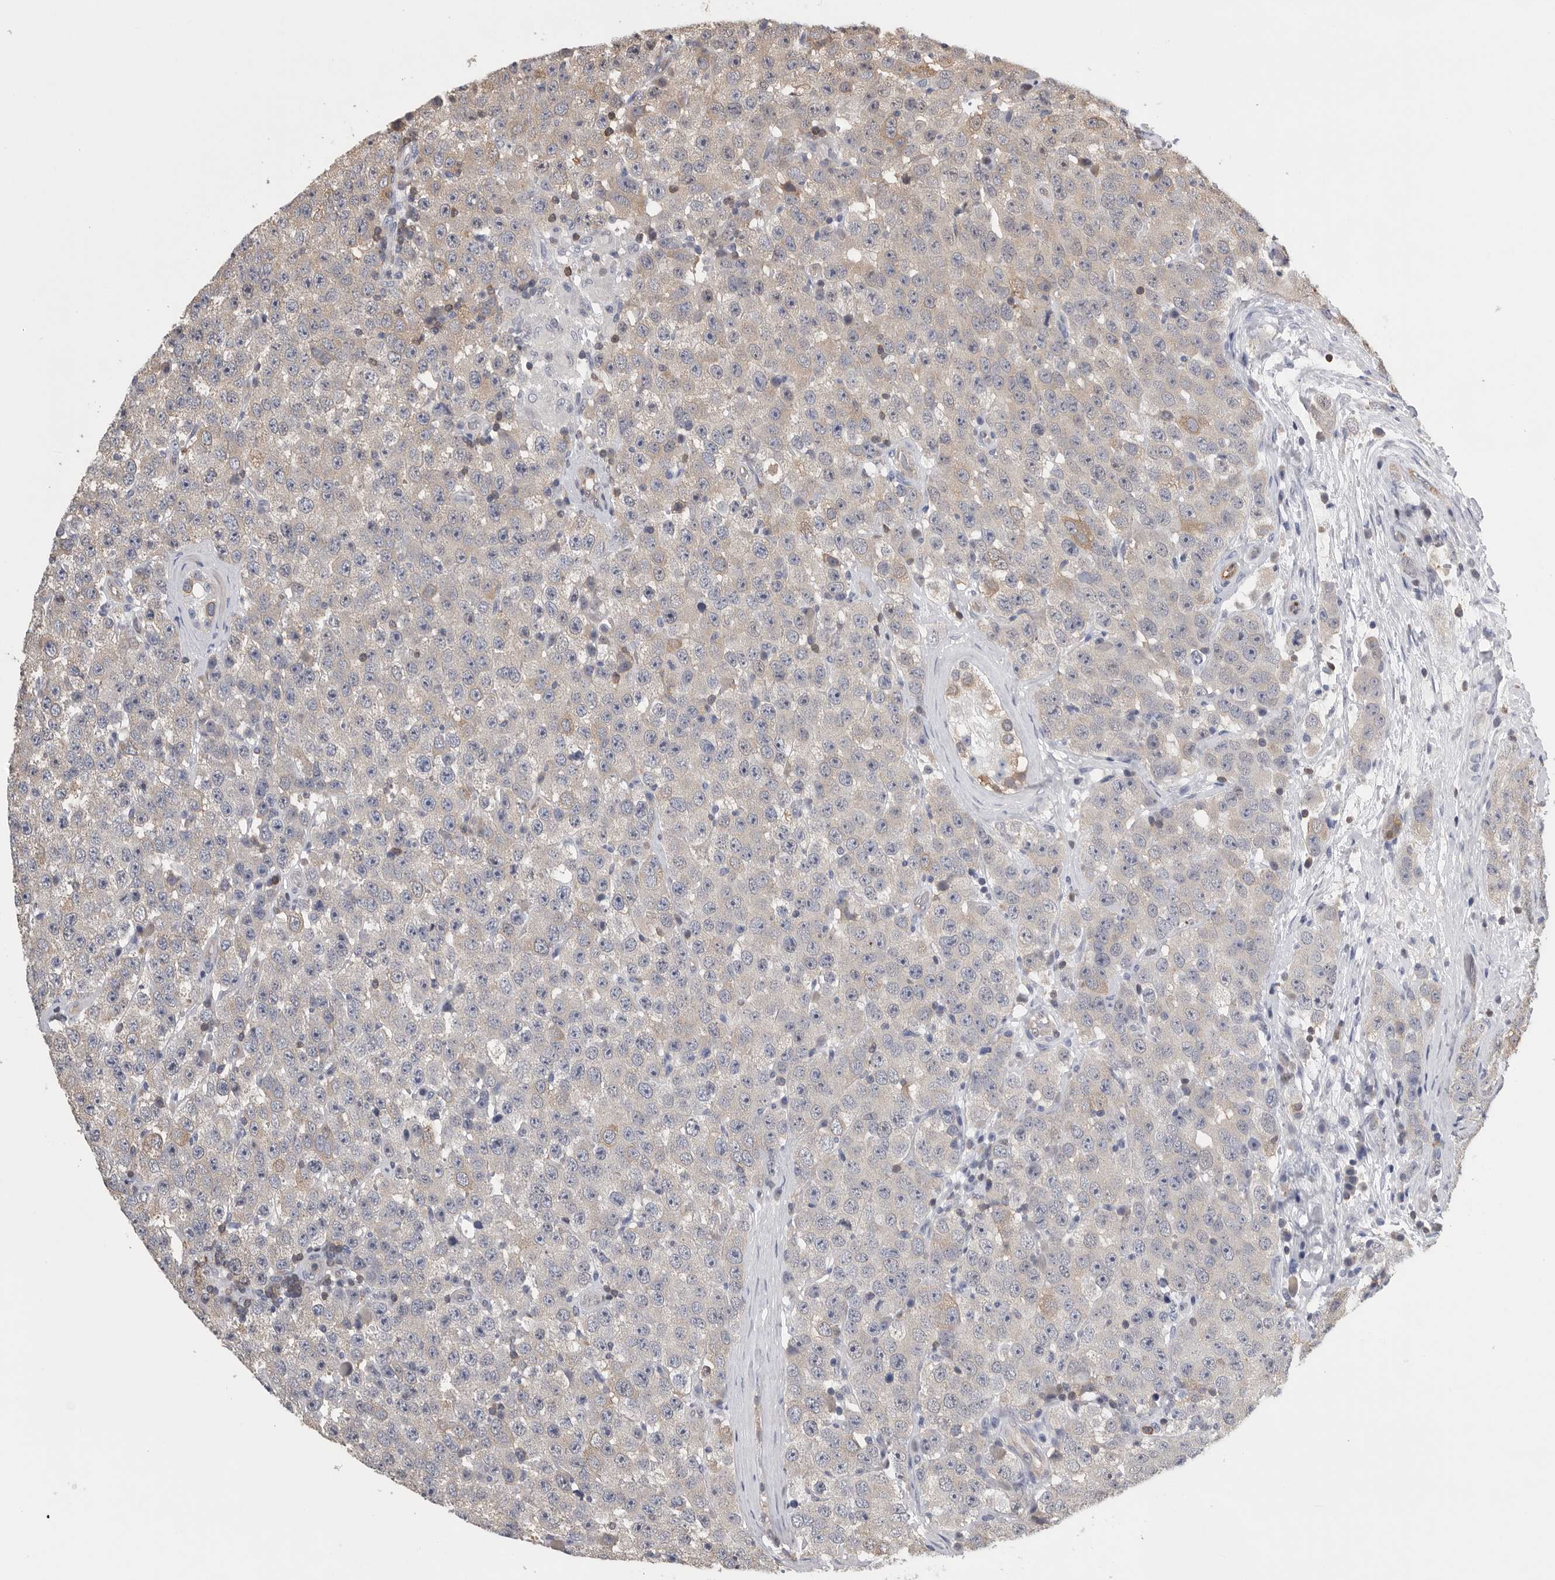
{"staining": {"intensity": "negative", "quantity": "none", "location": "none"}, "tissue": "testis cancer", "cell_type": "Tumor cells", "image_type": "cancer", "snomed": [{"axis": "morphology", "description": "Seminoma, NOS"}, {"axis": "morphology", "description": "Carcinoma, Embryonal, NOS"}, {"axis": "topography", "description": "Testis"}], "caption": "The photomicrograph displays no significant positivity in tumor cells of testis cancer (seminoma).", "gene": "PDCD4", "patient": {"sex": "male", "age": 28}}